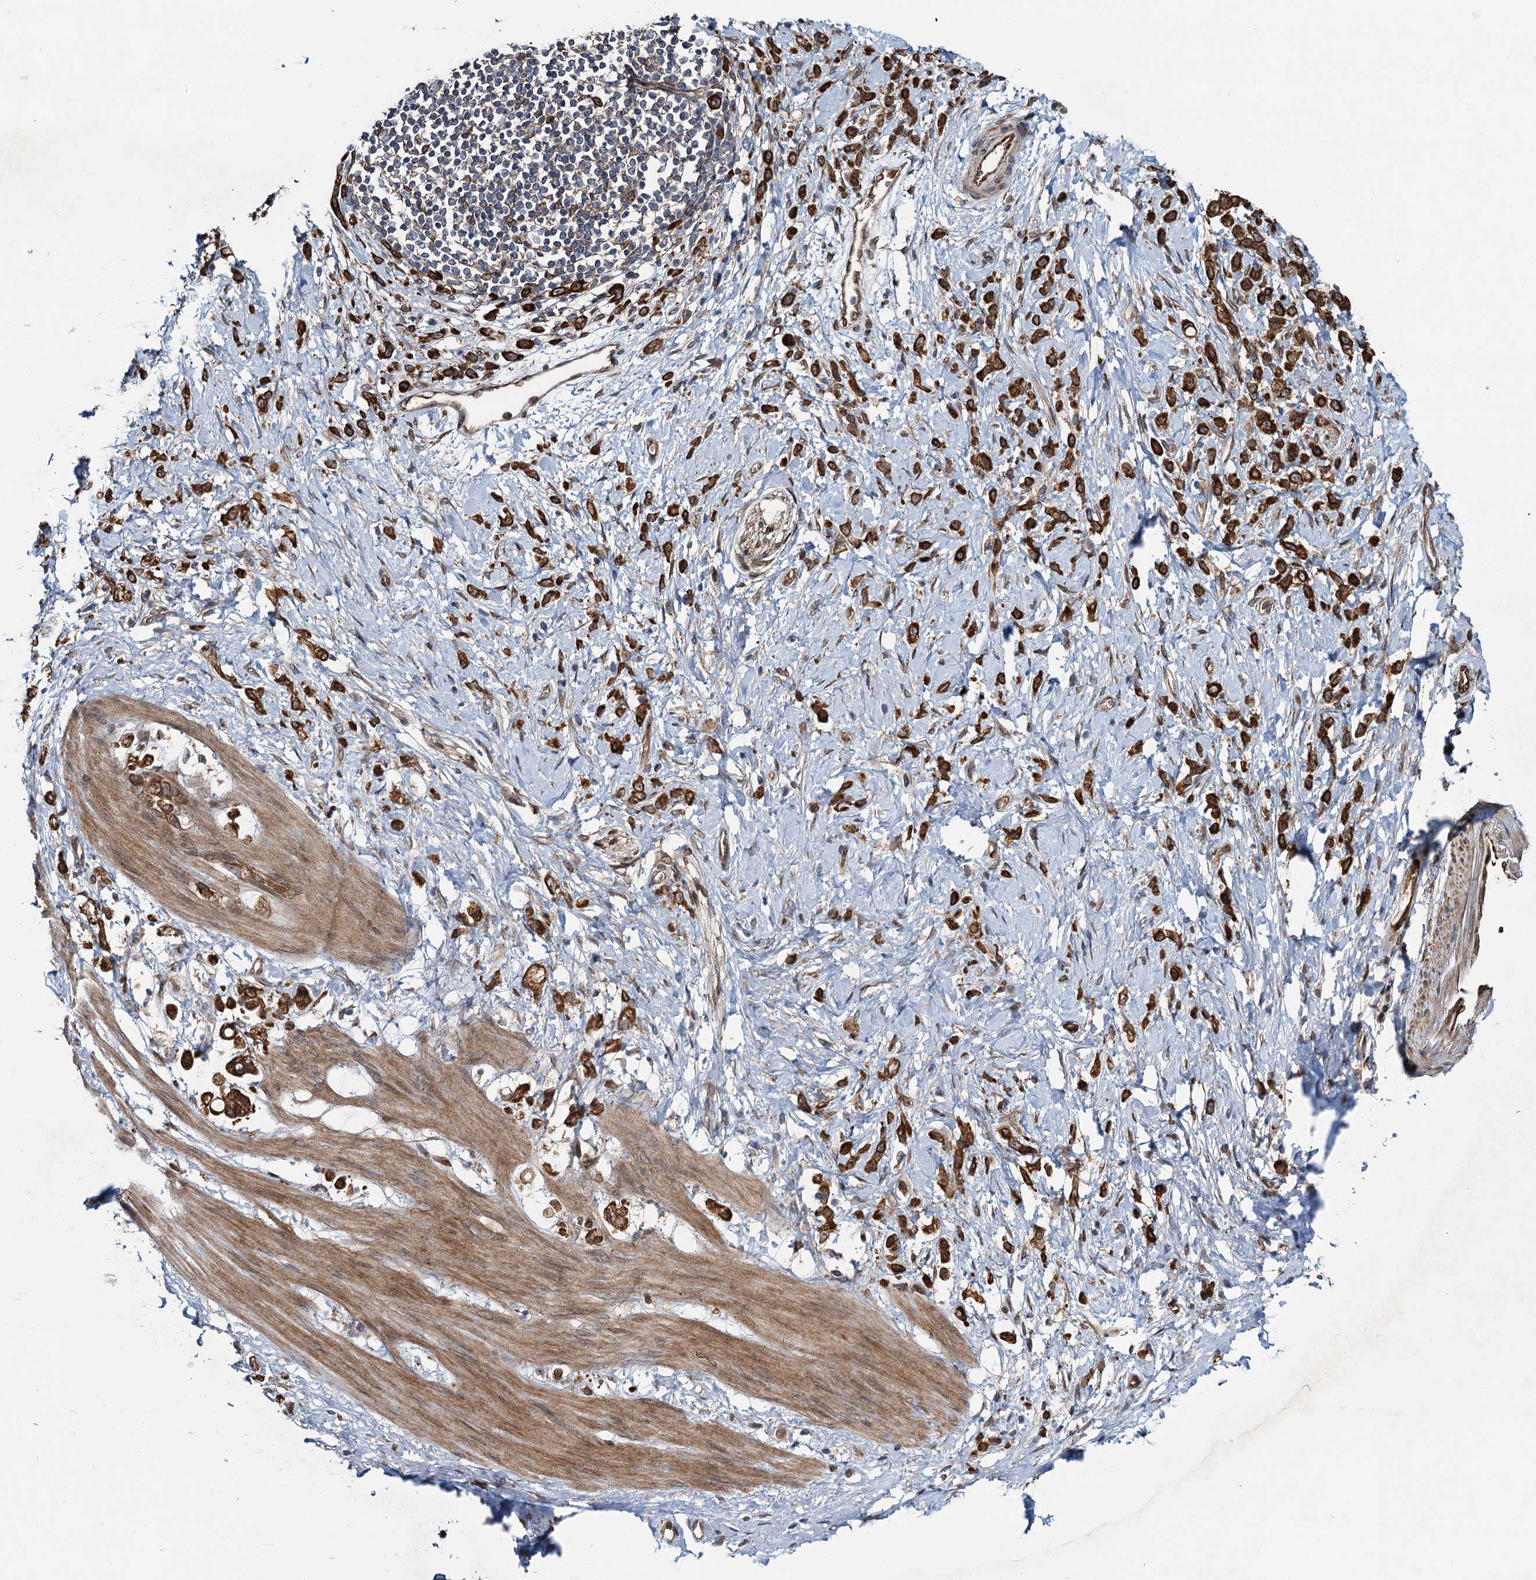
{"staining": {"intensity": "strong", "quantity": ">75%", "location": "cytoplasmic/membranous"}, "tissue": "stomach cancer", "cell_type": "Tumor cells", "image_type": "cancer", "snomed": [{"axis": "morphology", "description": "Adenocarcinoma, NOS"}, {"axis": "topography", "description": "Stomach"}], "caption": "Stomach adenocarcinoma stained for a protein displays strong cytoplasmic/membranous positivity in tumor cells. (brown staining indicates protein expression, while blue staining denotes nuclei).", "gene": "EVX2", "patient": {"sex": "female", "age": 60}}